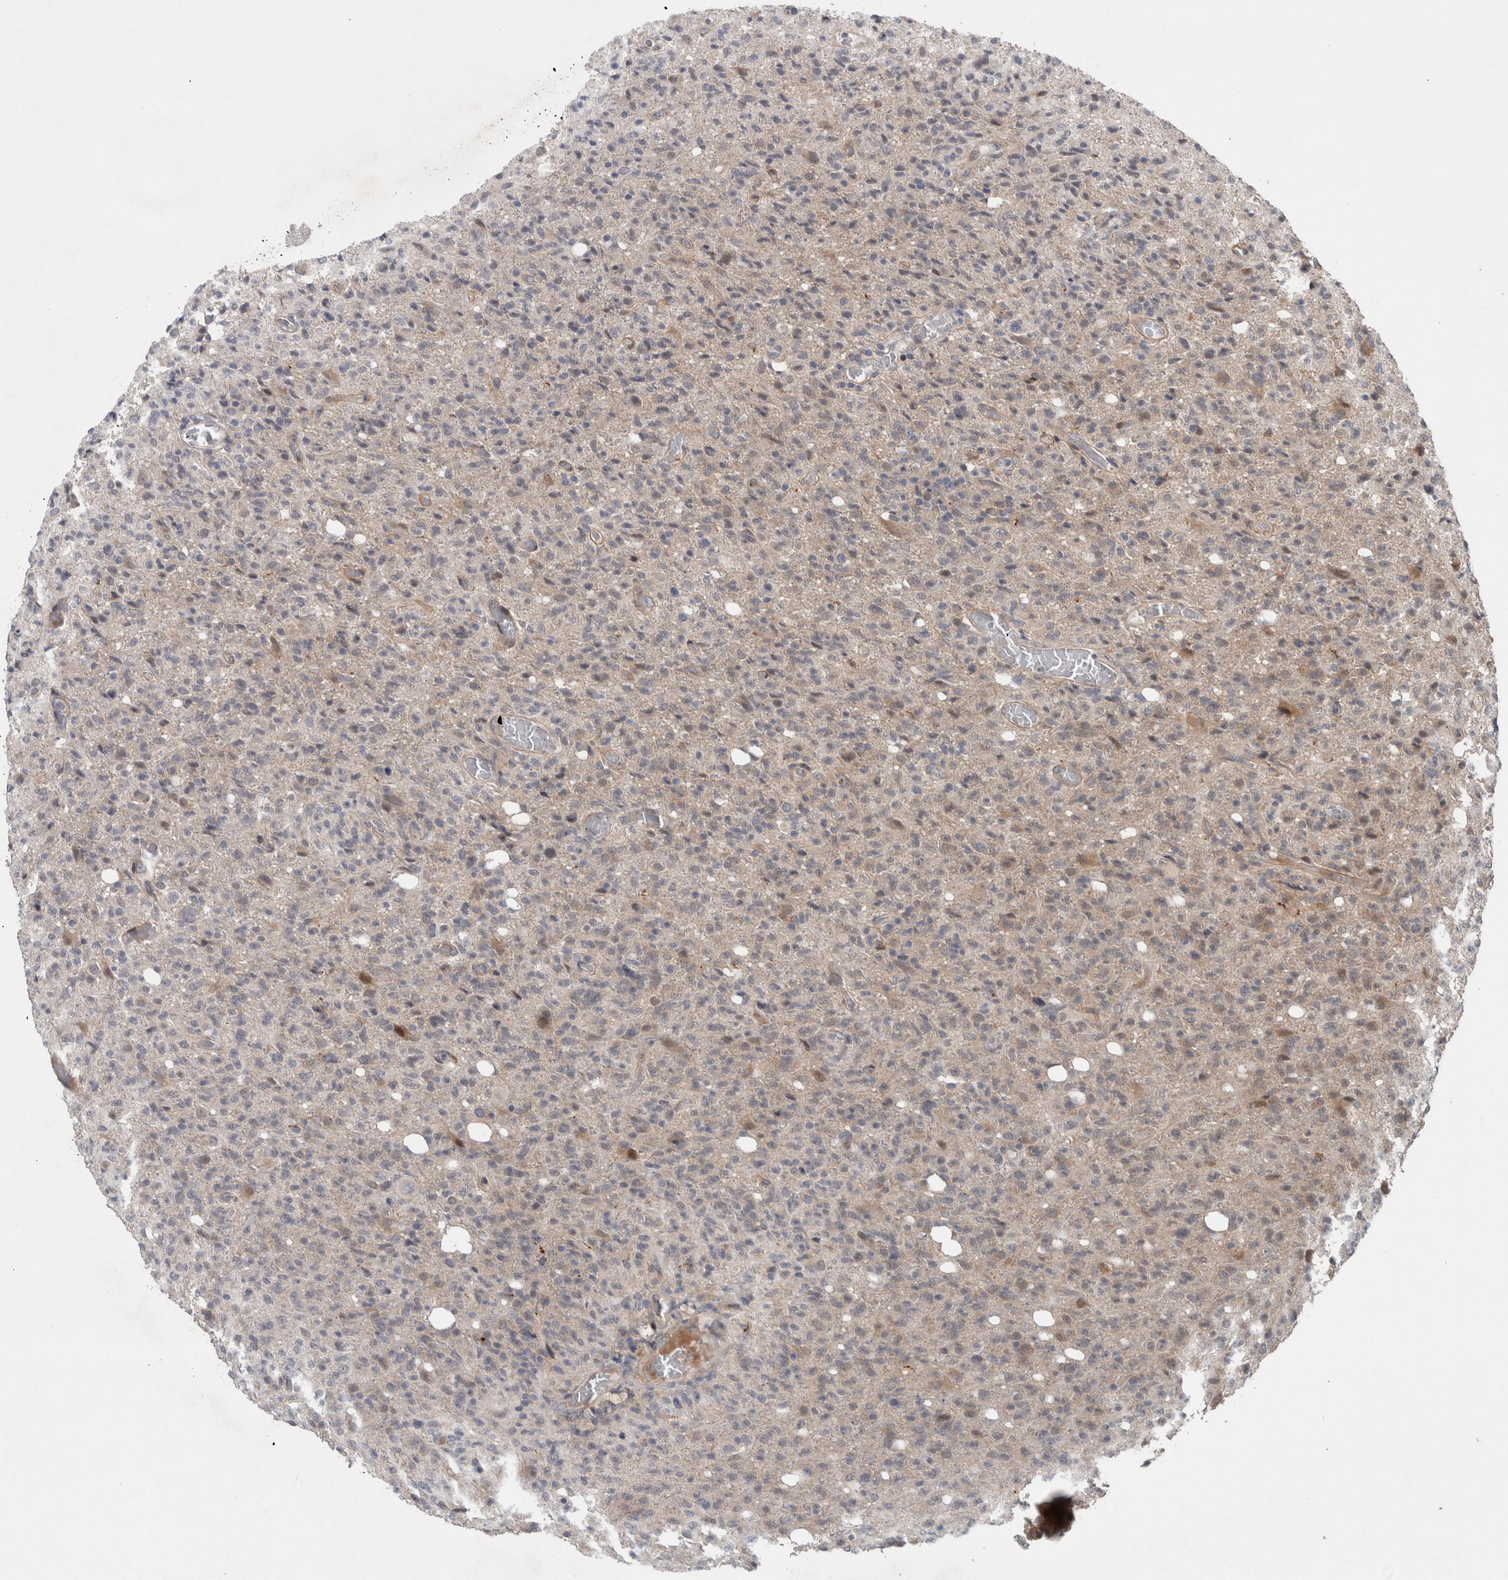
{"staining": {"intensity": "negative", "quantity": "none", "location": "none"}, "tissue": "glioma", "cell_type": "Tumor cells", "image_type": "cancer", "snomed": [{"axis": "morphology", "description": "Glioma, malignant, High grade"}, {"axis": "topography", "description": "Brain"}], "caption": "Tumor cells show no significant protein positivity in high-grade glioma (malignant).", "gene": "GIMAP6", "patient": {"sex": "female", "age": 57}}